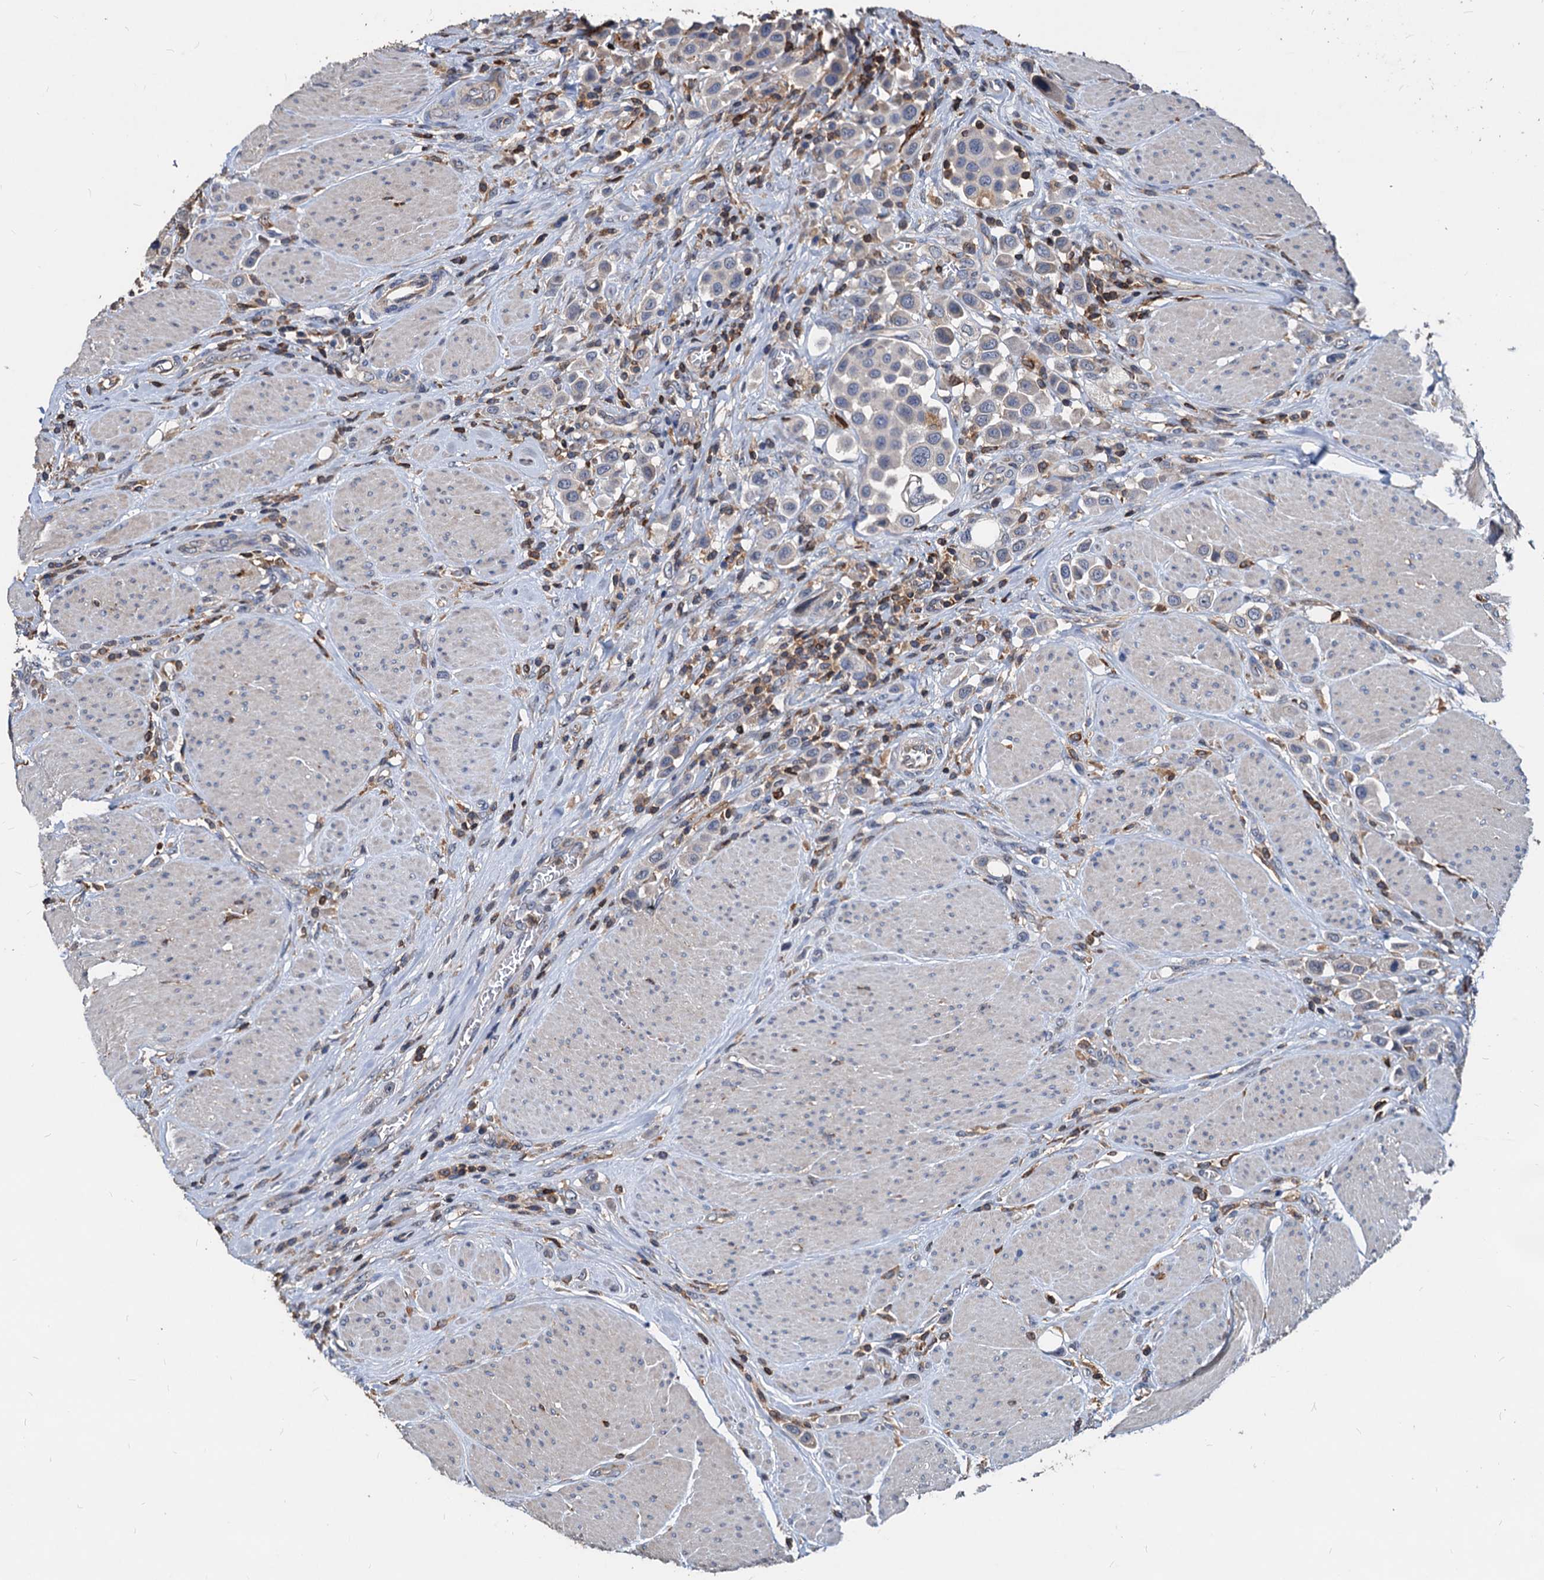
{"staining": {"intensity": "negative", "quantity": "none", "location": "none"}, "tissue": "urothelial cancer", "cell_type": "Tumor cells", "image_type": "cancer", "snomed": [{"axis": "morphology", "description": "Urothelial carcinoma, High grade"}, {"axis": "topography", "description": "Urinary bladder"}], "caption": "IHC photomicrograph of high-grade urothelial carcinoma stained for a protein (brown), which reveals no positivity in tumor cells.", "gene": "LCP2", "patient": {"sex": "male", "age": 50}}